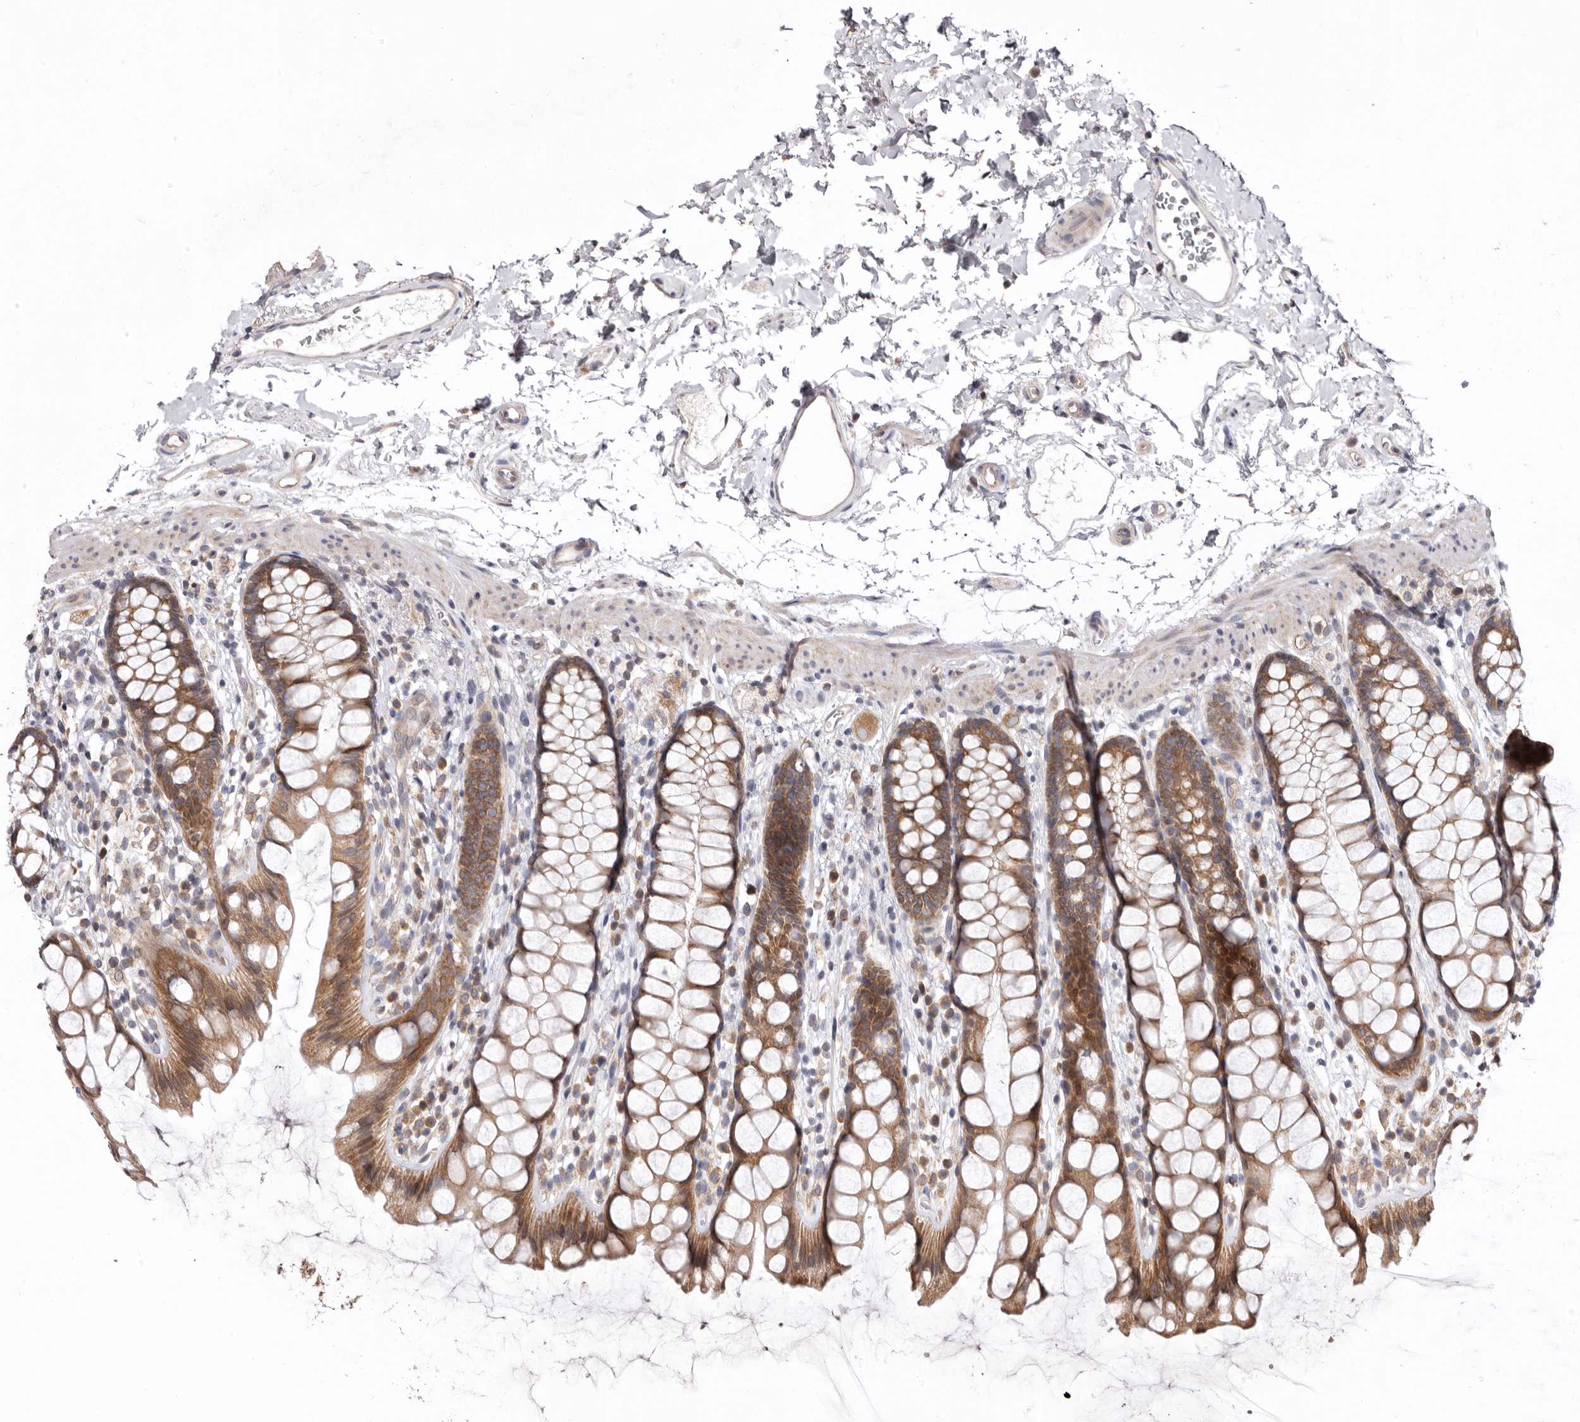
{"staining": {"intensity": "moderate", "quantity": ">75%", "location": "cytoplasmic/membranous"}, "tissue": "rectum", "cell_type": "Glandular cells", "image_type": "normal", "snomed": [{"axis": "morphology", "description": "Normal tissue, NOS"}, {"axis": "topography", "description": "Rectum"}], "caption": "Protein expression analysis of normal human rectum reveals moderate cytoplasmic/membranous expression in approximately >75% of glandular cells.", "gene": "TMUB1", "patient": {"sex": "female", "age": 65}}